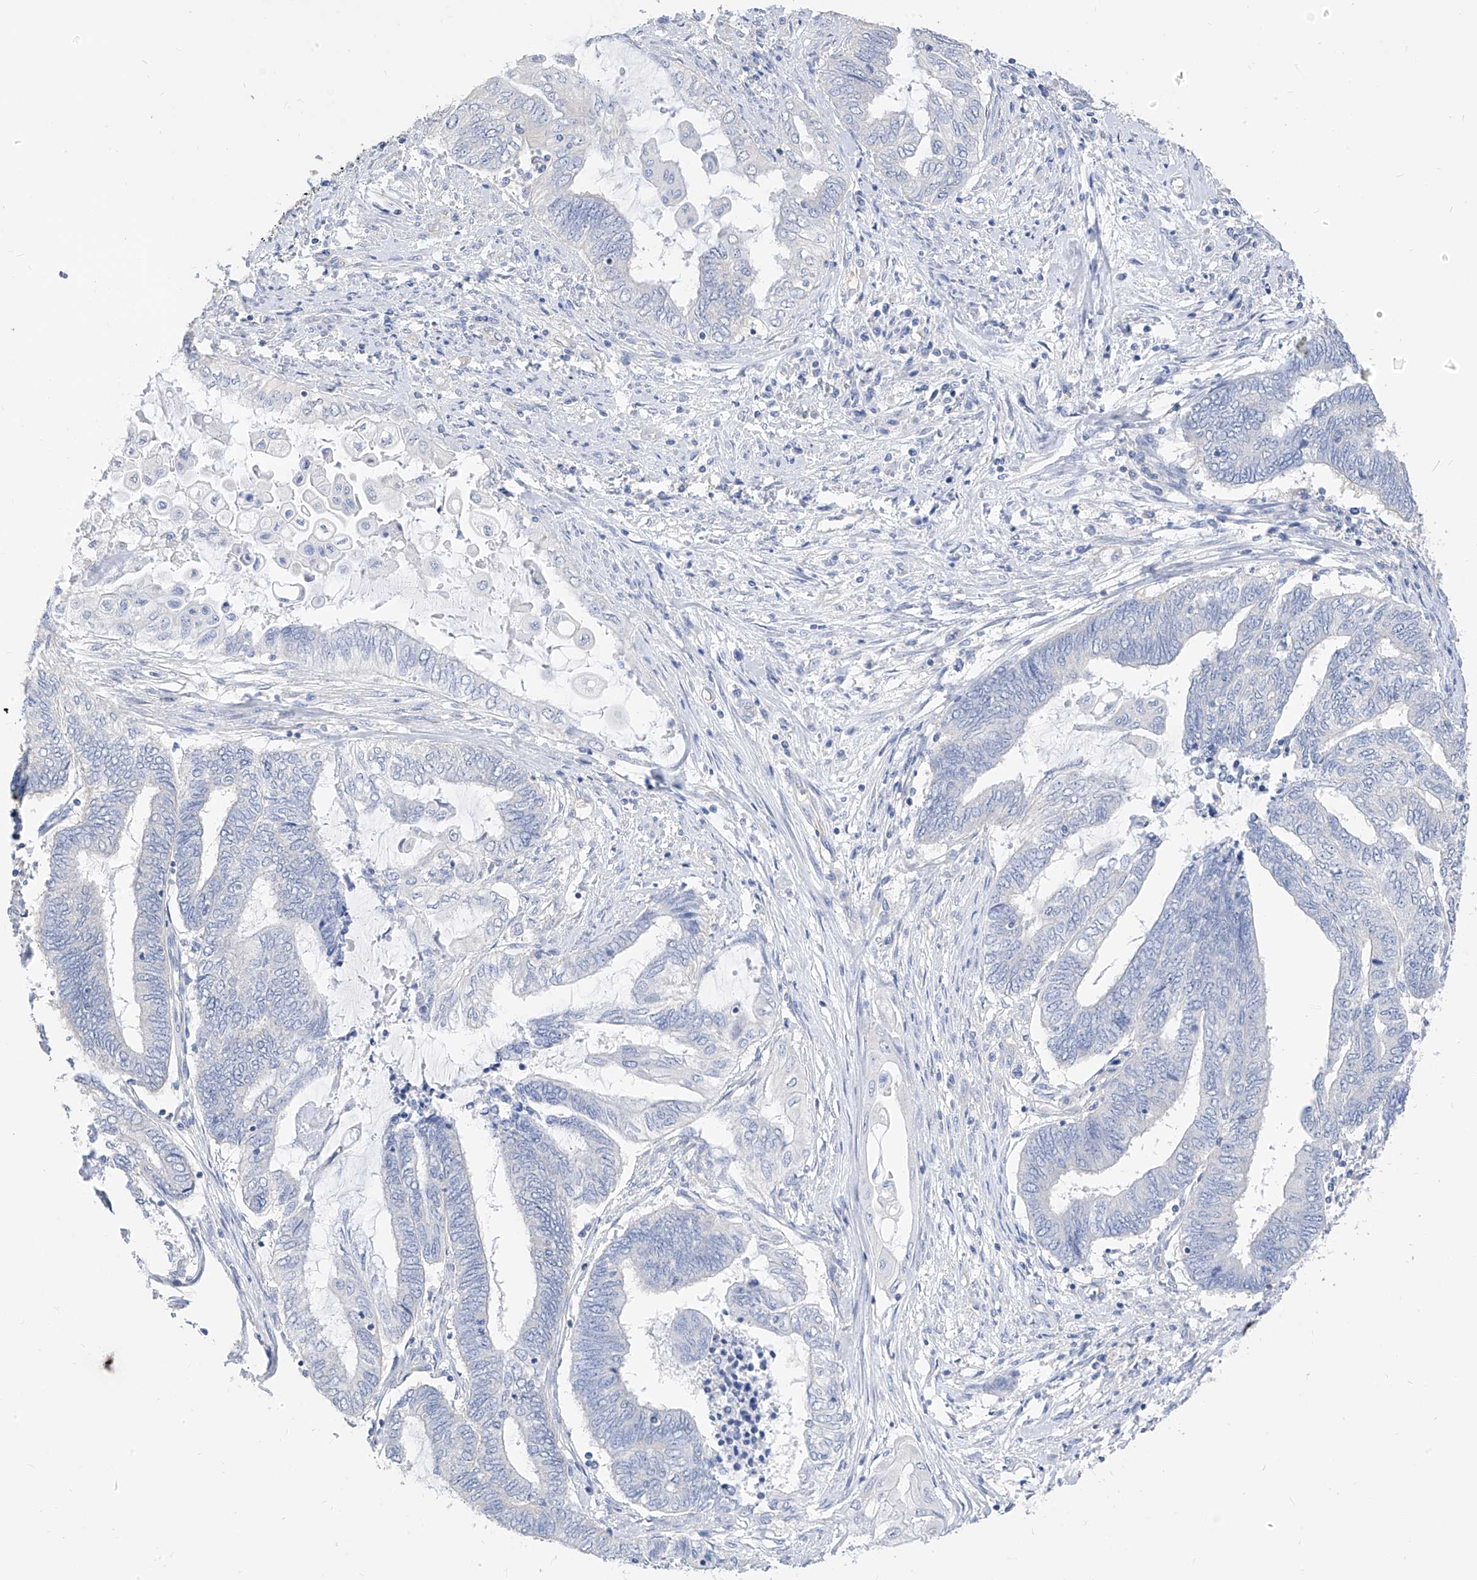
{"staining": {"intensity": "negative", "quantity": "none", "location": "none"}, "tissue": "endometrial cancer", "cell_type": "Tumor cells", "image_type": "cancer", "snomed": [{"axis": "morphology", "description": "Adenocarcinoma, NOS"}, {"axis": "topography", "description": "Uterus"}, {"axis": "topography", "description": "Endometrium"}], "caption": "There is no significant staining in tumor cells of adenocarcinoma (endometrial).", "gene": "ZZEF1", "patient": {"sex": "female", "age": 70}}